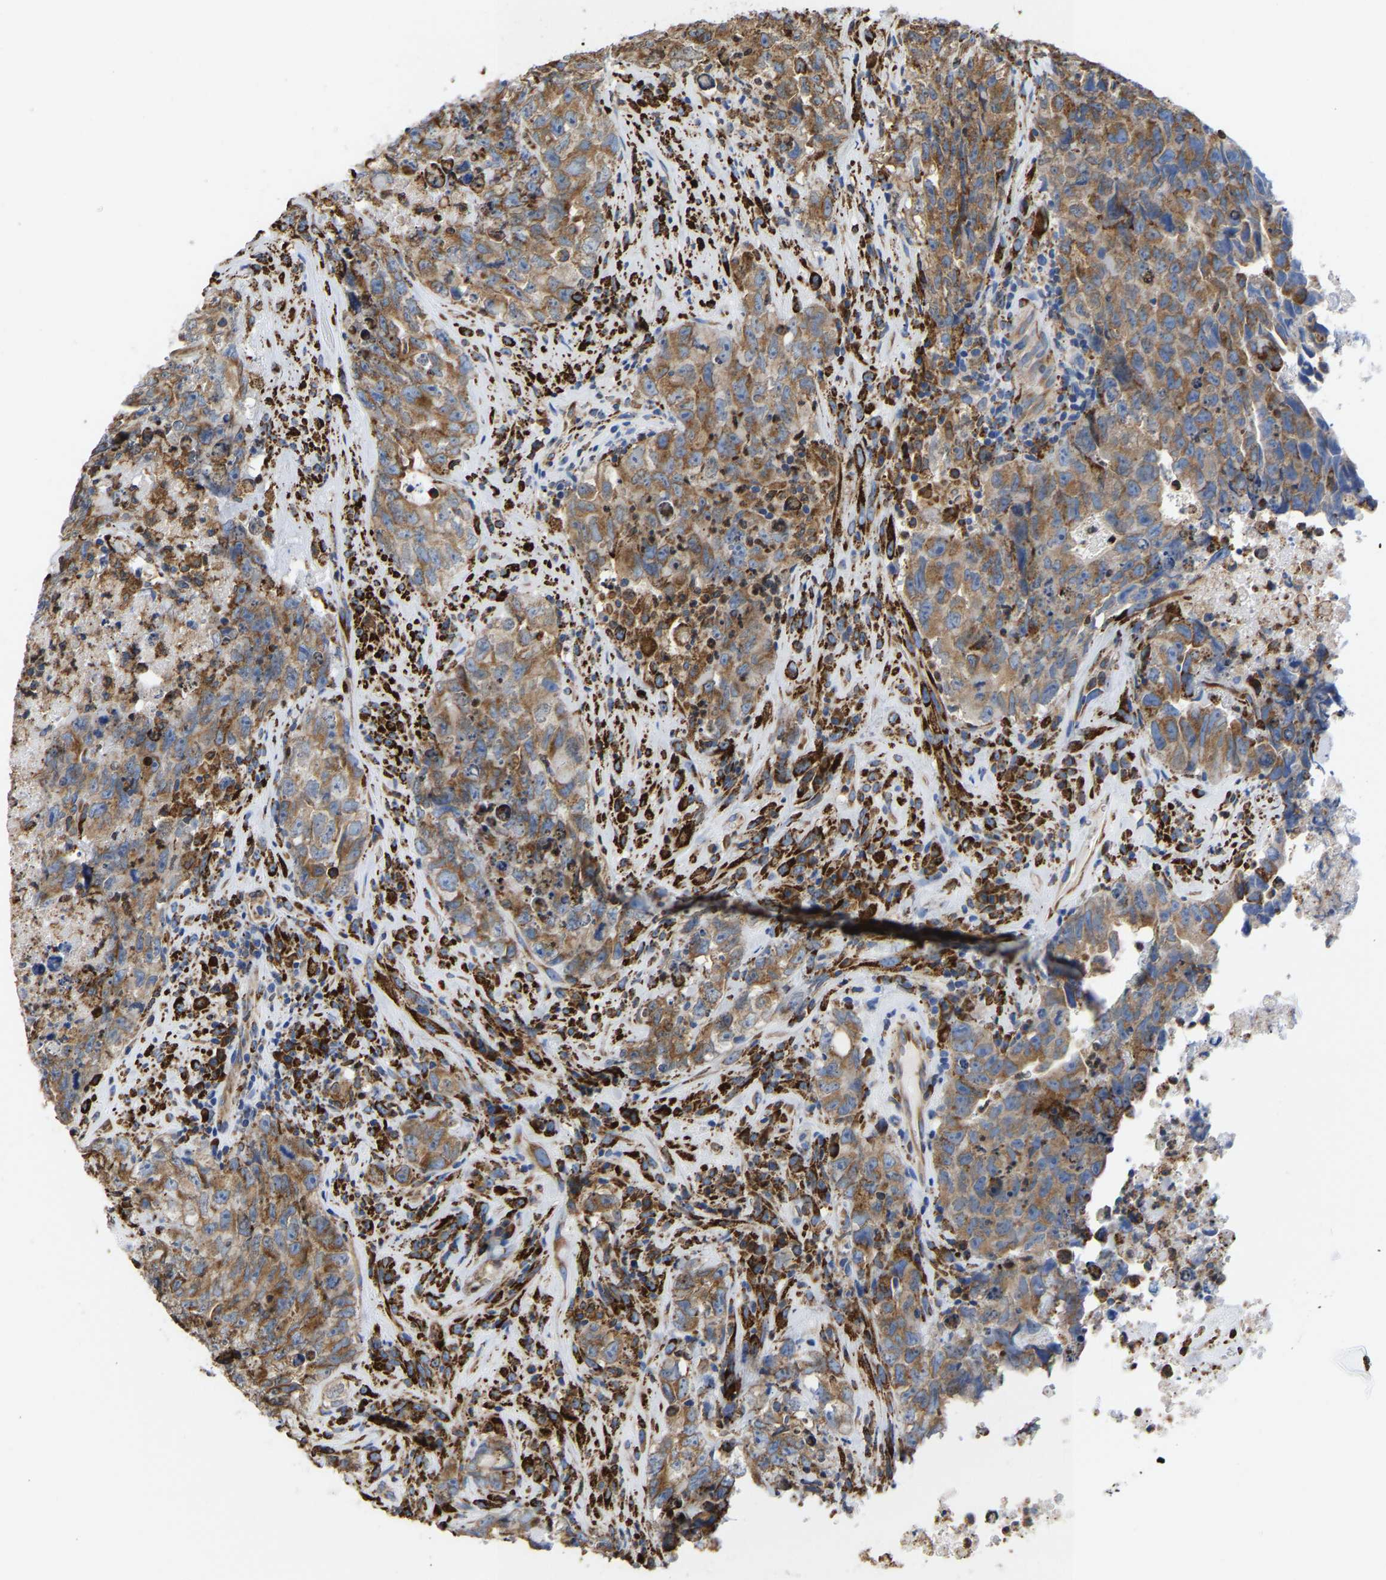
{"staining": {"intensity": "moderate", "quantity": ">75%", "location": "cytoplasmic/membranous"}, "tissue": "testis cancer", "cell_type": "Tumor cells", "image_type": "cancer", "snomed": [{"axis": "morphology", "description": "Carcinoma, Embryonal, NOS"}, {"axis": "topography", "description": "Testis"}], "caption": "Protein expression analysis of human embryonal carcinoma (testis) reveals moderate cytoplasmic/membranous staining in about >75% of tumor cells. Immunohistochemistry stains the protein of interest in brown and the nuclei are stained blue.", "gene": "P4HB", "patient": {"sex": "male", "age": 32}}